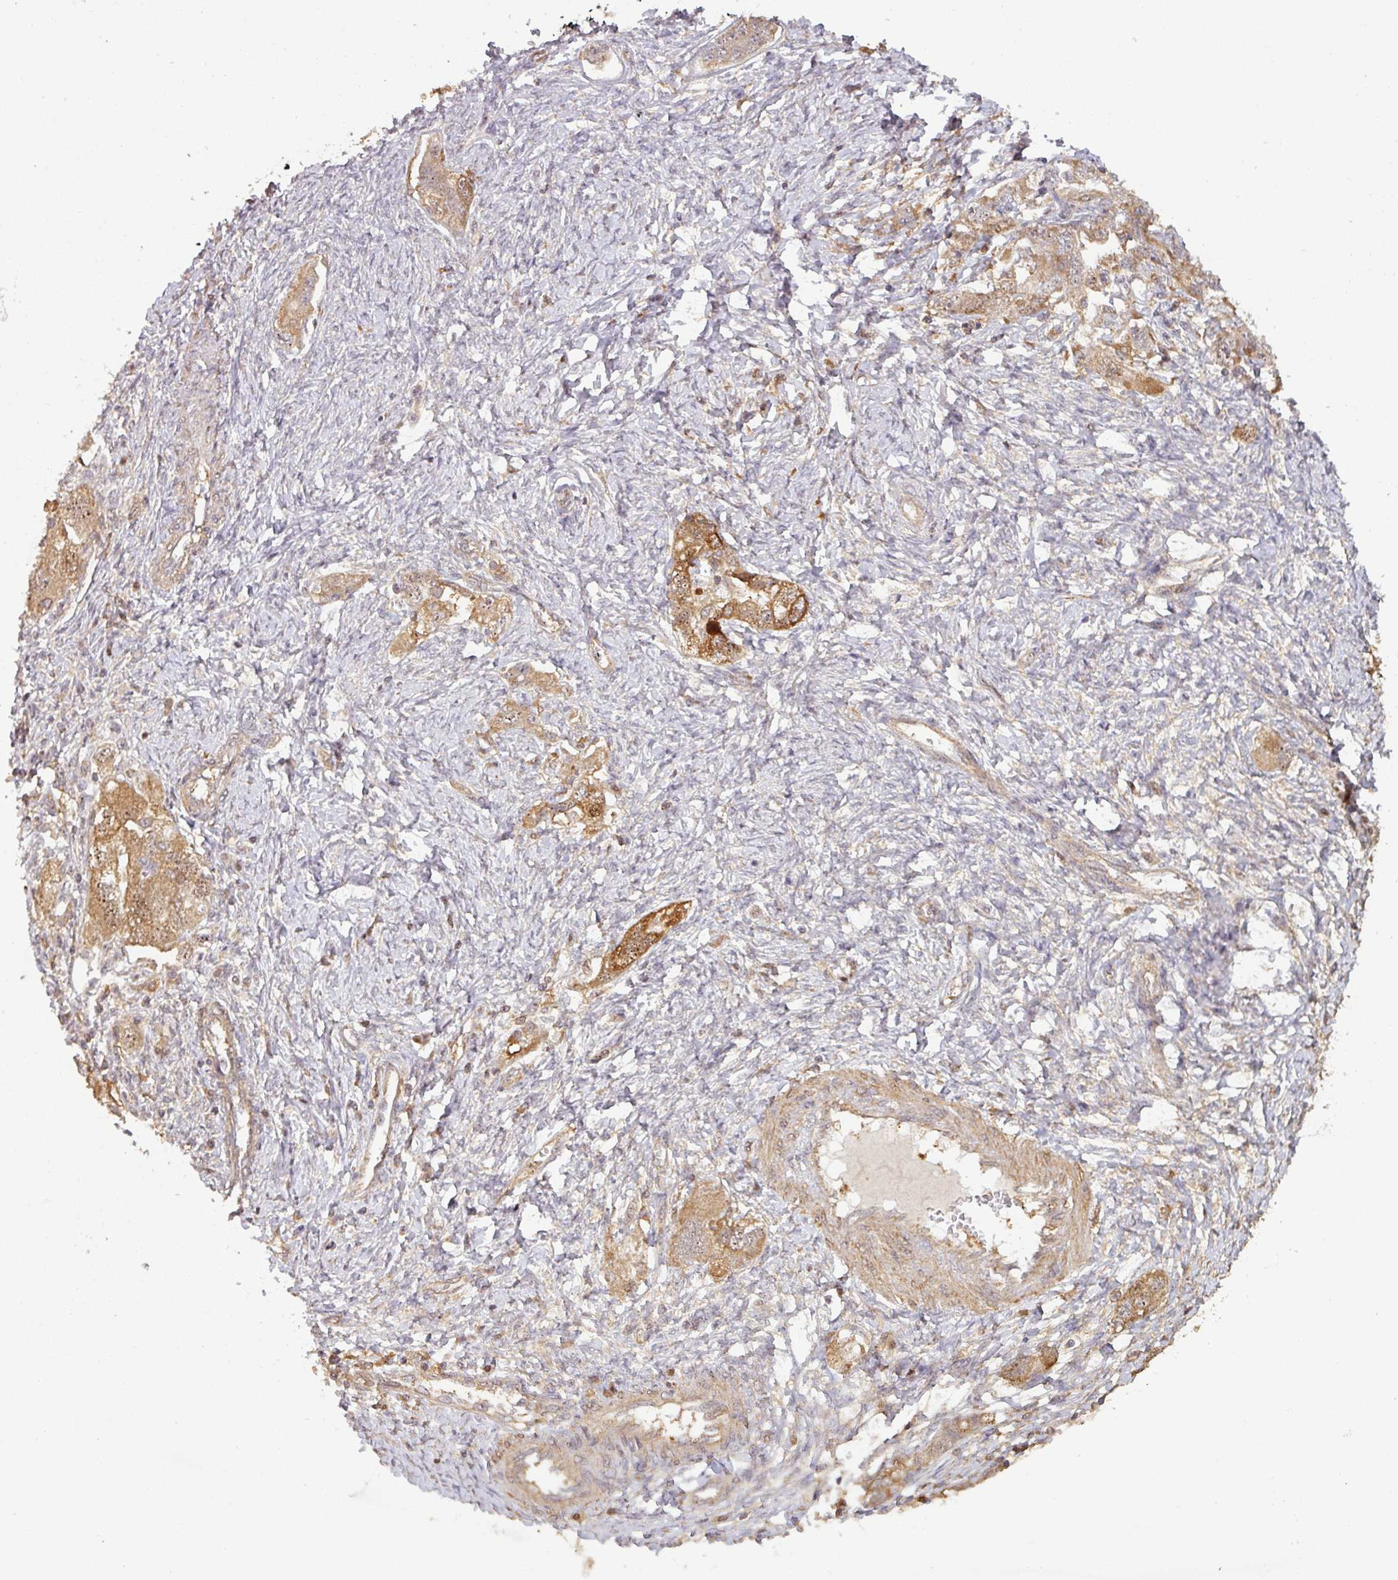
{"staining": {"intensity": "moderate", "quantity": ">75%", "location": "cytoplasmic/membranous,nuclear"}, "tissue": "ovarian cancer", "cell_type": "Tumor cells", "image_type": "cancer", "snomed": [{"axis": "morphology", "description": "Carcinoma, NOS"}, {"axis": "morphology", "description": "Cystadenocarcinoma, serous, NOS"}, {"axis": "topography", "description": "Ovary"}], "caption": "Immunohistochemistry (IHC) micrograph of serous cystadenocarcinoma (ovarian) stained for a protein (brown), which exhibits medium levels of moderate cytoplasmic/membranous and nuclear staining in about >75% of tumor cells.", "gene": "ZNF322", "patient": {"sex": "female", "age": 69}}